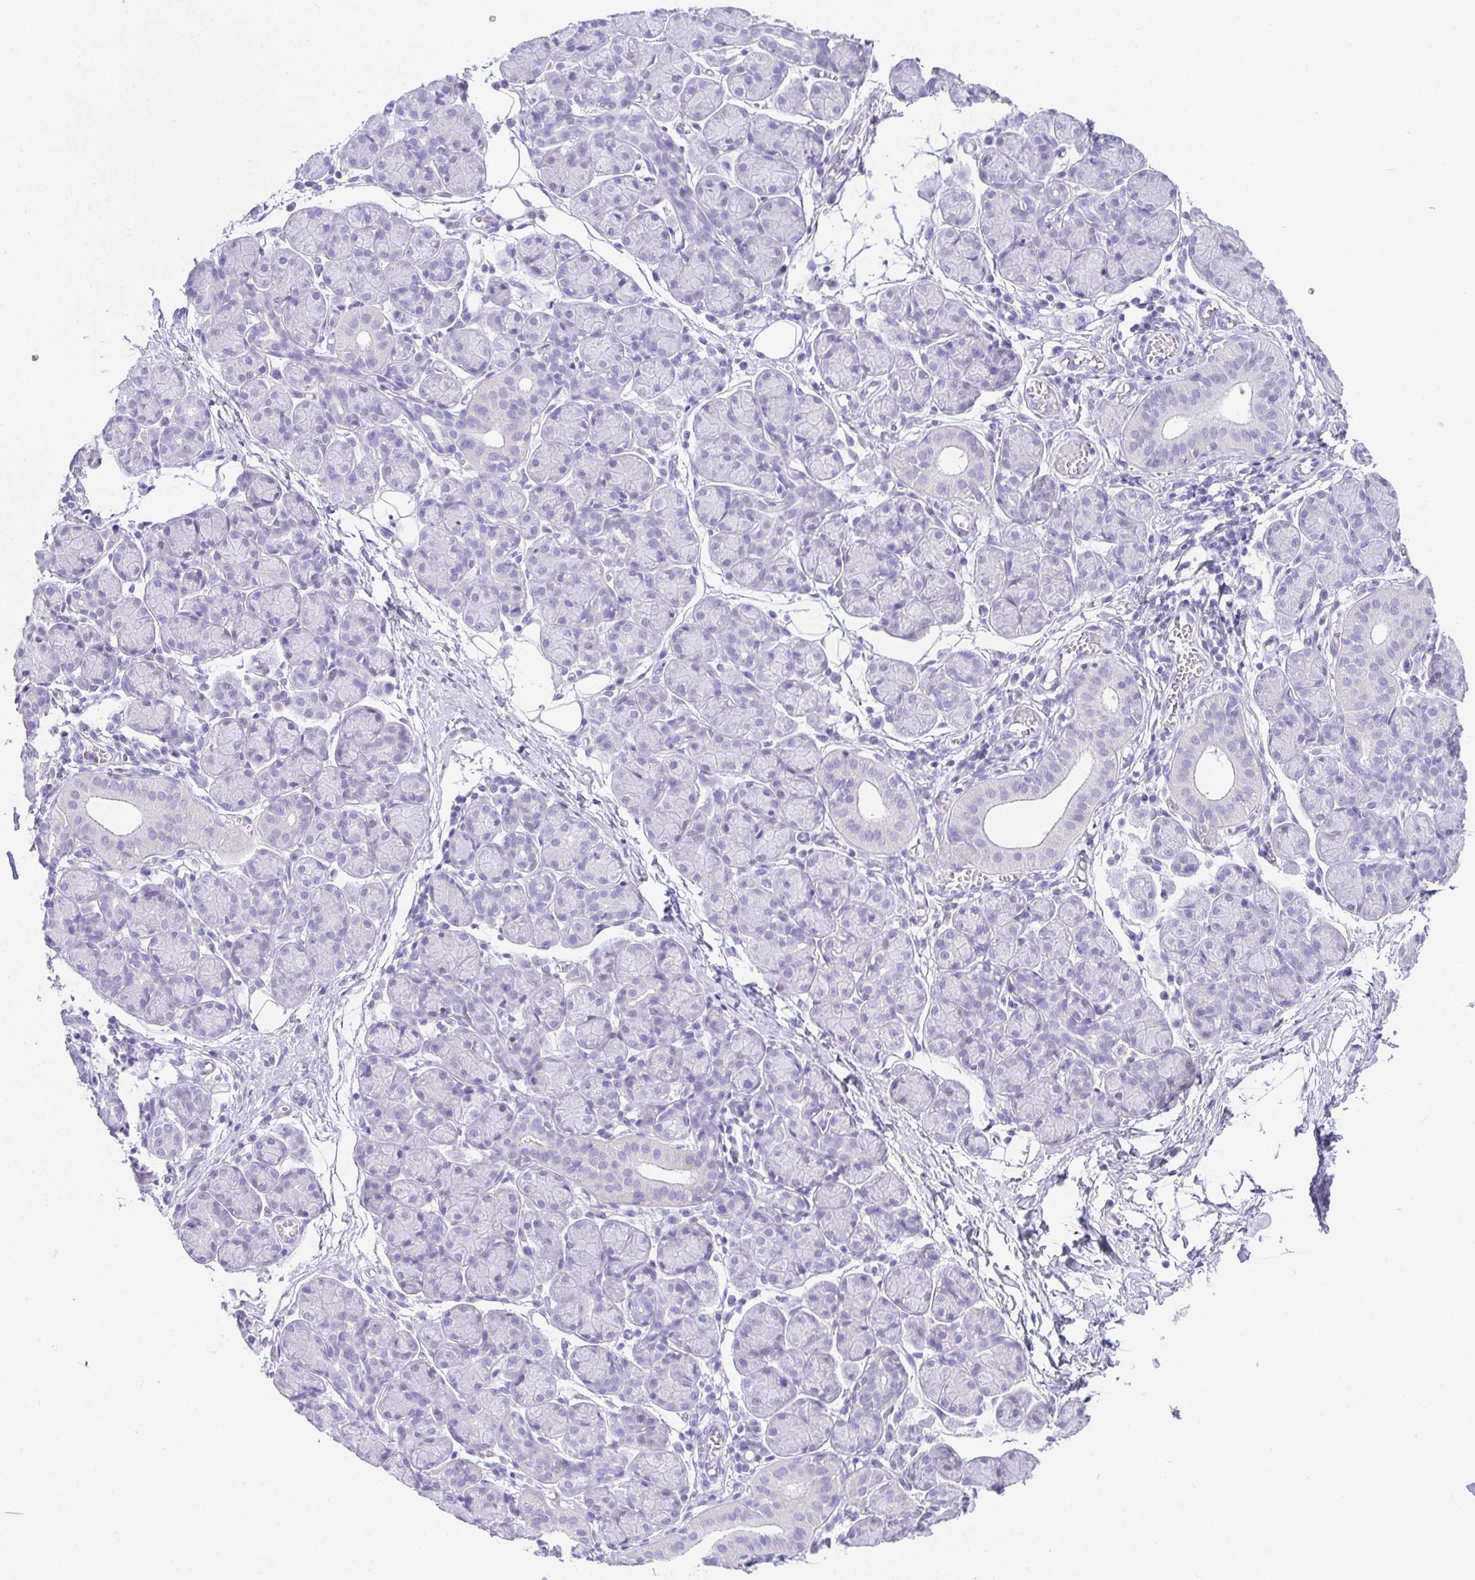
{"staining": {"intensity": "negative", "quantity": "none", "location": "none"}, "tissue": "salivary gland", "cell_type": "Glandular cells", "image_type": "normal", "snomed": [{"axis": "morphology", "description": "Normal tissue, NOS"}, {"axis": "morphology", "description": "Inflammation, NOS"}, {"axis": "topography", "description": "Lymph node"}, {"axis": "topography", "description": "Salivary gland"}], "caption": "Immunohistochemistry image of unremarkable salivary gland: human salivary gland stained with DAB (3,3'-diaminobenzidine) reveals no significant protein staining in glandular cells.", "gene": "CHAT", "patient": {"sex": "male", "age": 3}}